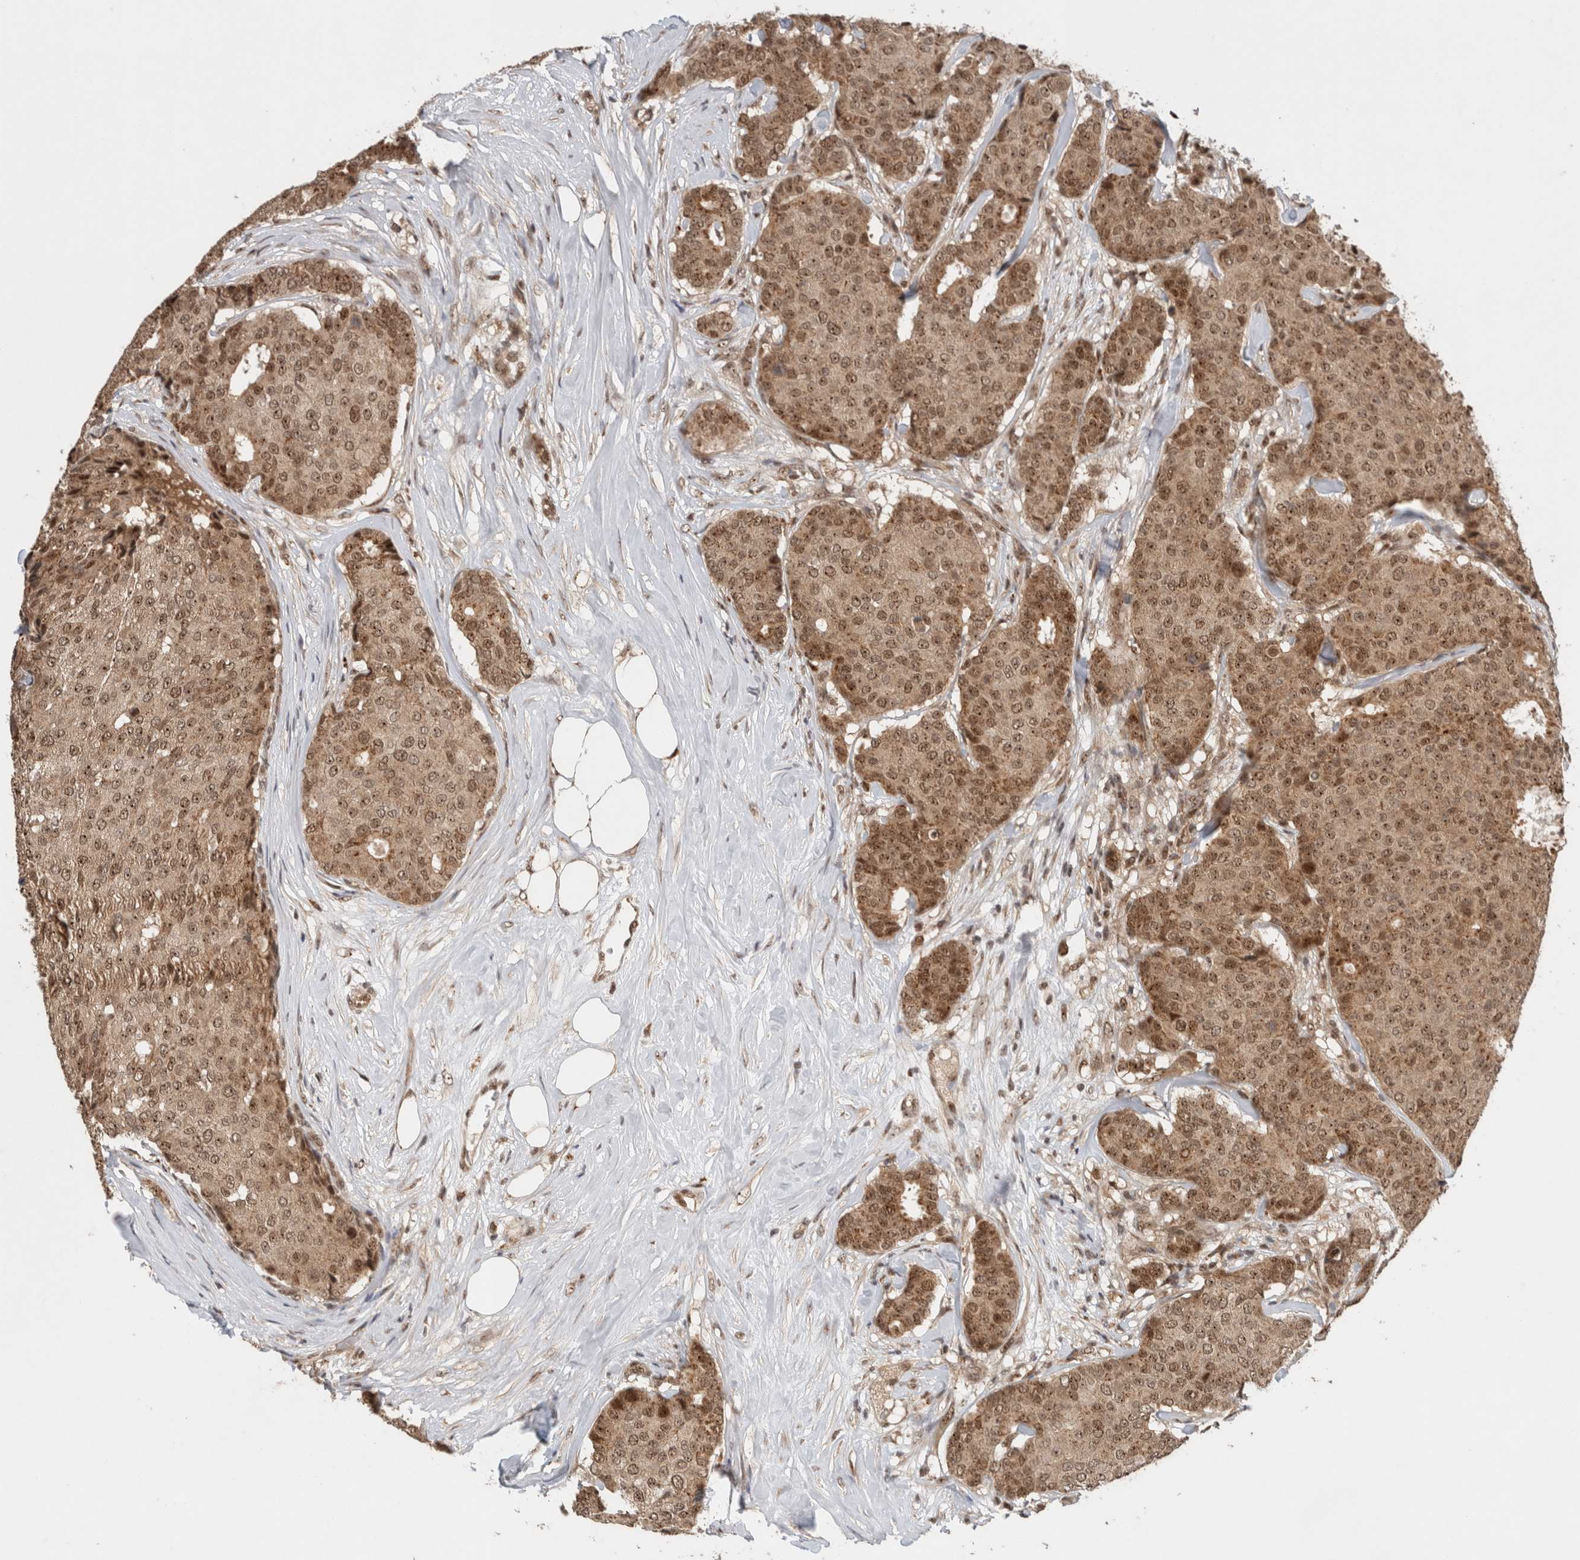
{"staining": {"intensity": "moderate", "quantity": ">75%", "location": "cytoplasmic/membranous,nuclear"}, "tissue": "breast cancer", "cell_type": "Tumor cells", "image_type": "cancer", "snomed": [{"axis": "morphology", "description": "Duct carcinoma"}, {"axis": "topography", "description": "Breast"}], "caption": "Brown immunohistochemical staining in breast intraductal carcinoma displays moderate cytoplasmic/membranous and nuclear positivity in about >75% of tumor cells.", "gene": "MPHOSPH6", "patient": {"sex": "female", "age": 75}}